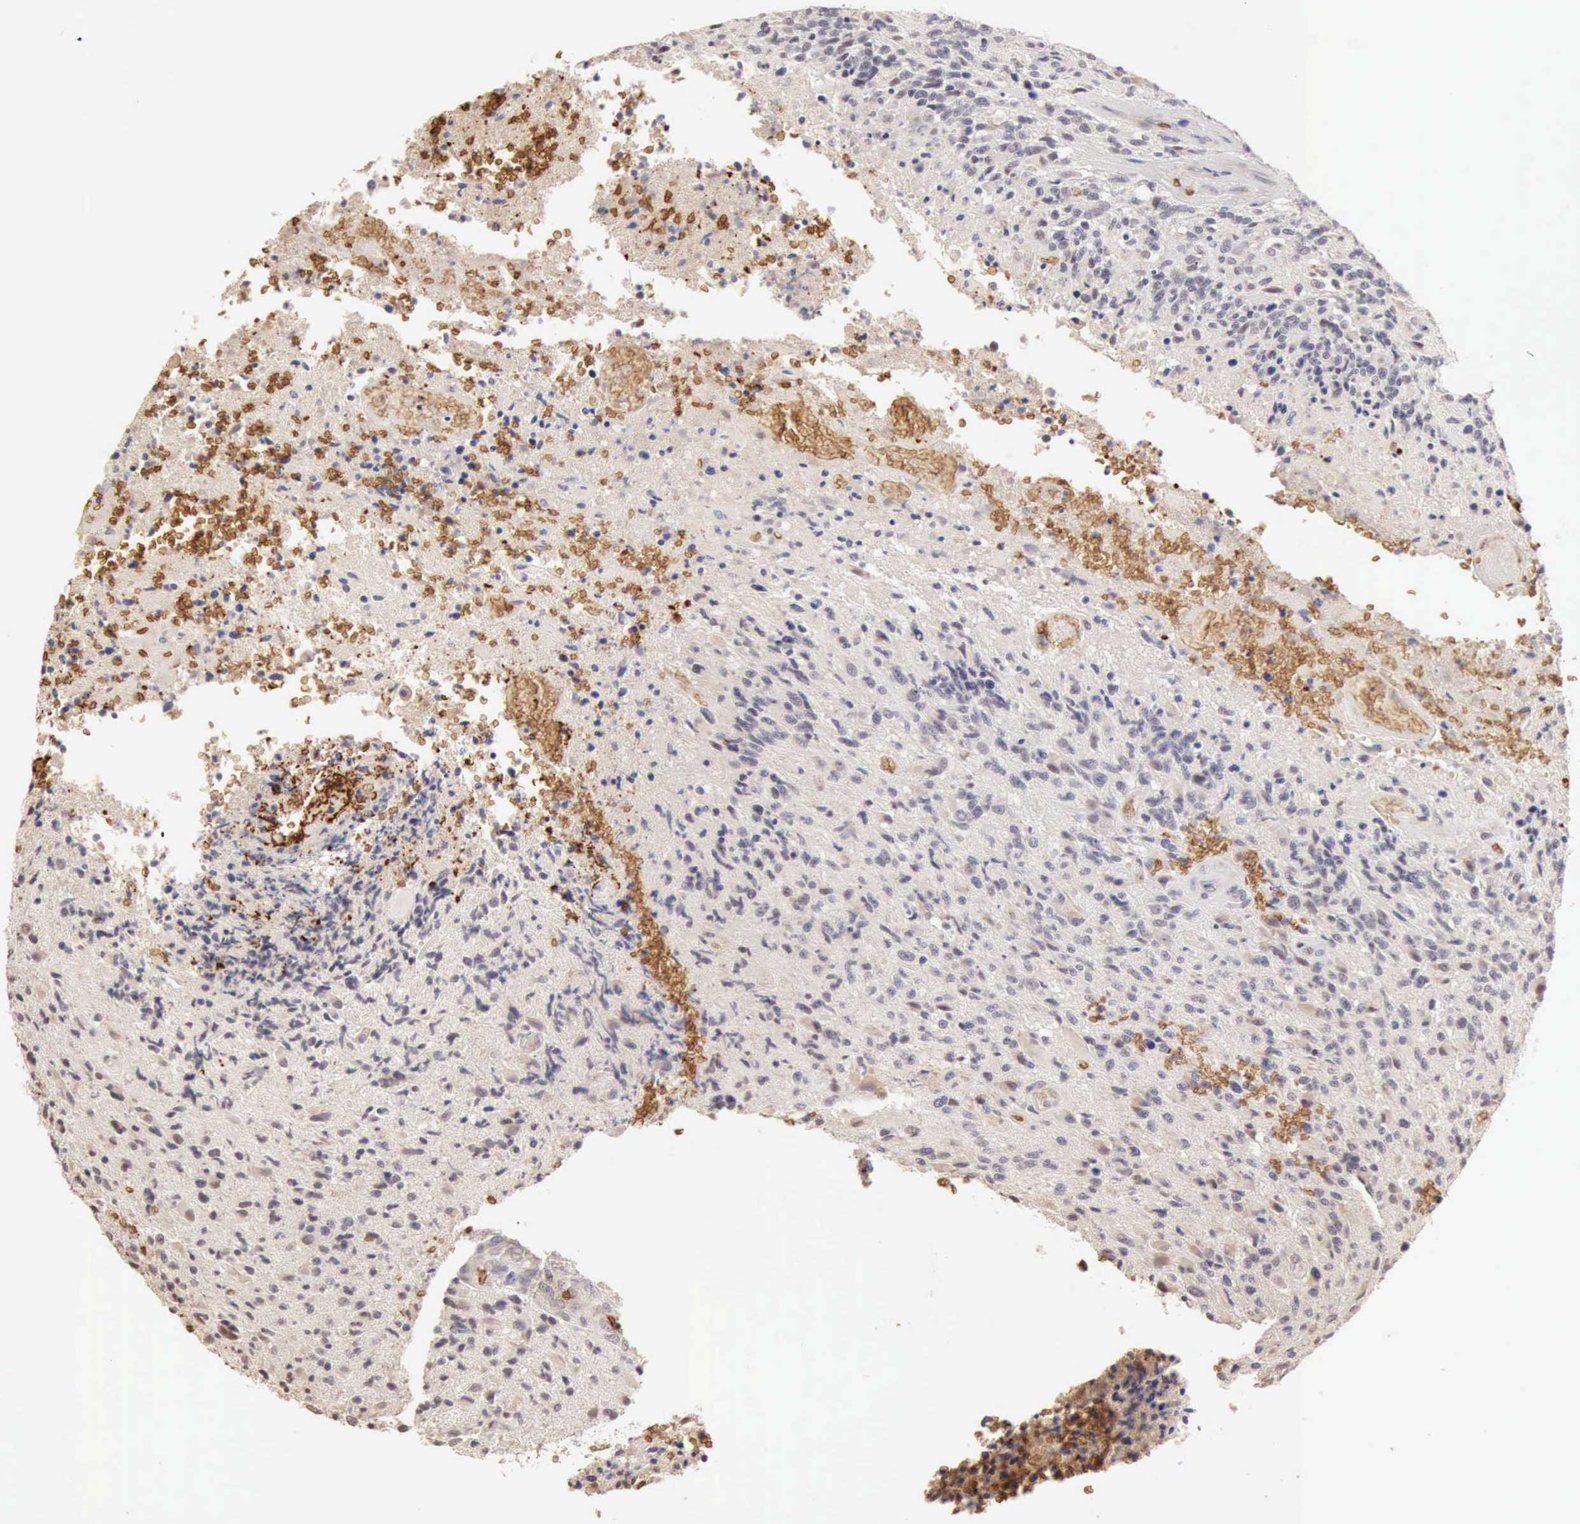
{"staining": {"intensity": "negative", "quantity": "none", "location": "none"}, "tissue": "glioma", "cell_type": "Tumor cells", "image_type": "cancer", "snomed": [{"axis": "morphology", "description": "Glioma, malignant, High grade"}, {"axis": "topography", "description": "Brain"}], "caption": "High magnification brightfield microscopy of malignant high-grade glioma stained with DAB (3,3'-diaminobenzidine) (brown) and counterstained with hematoxylin (blue): tumor cells show no significant expression.", "gene": "CFI", "patient": {"sex": "male", "age": 36}}